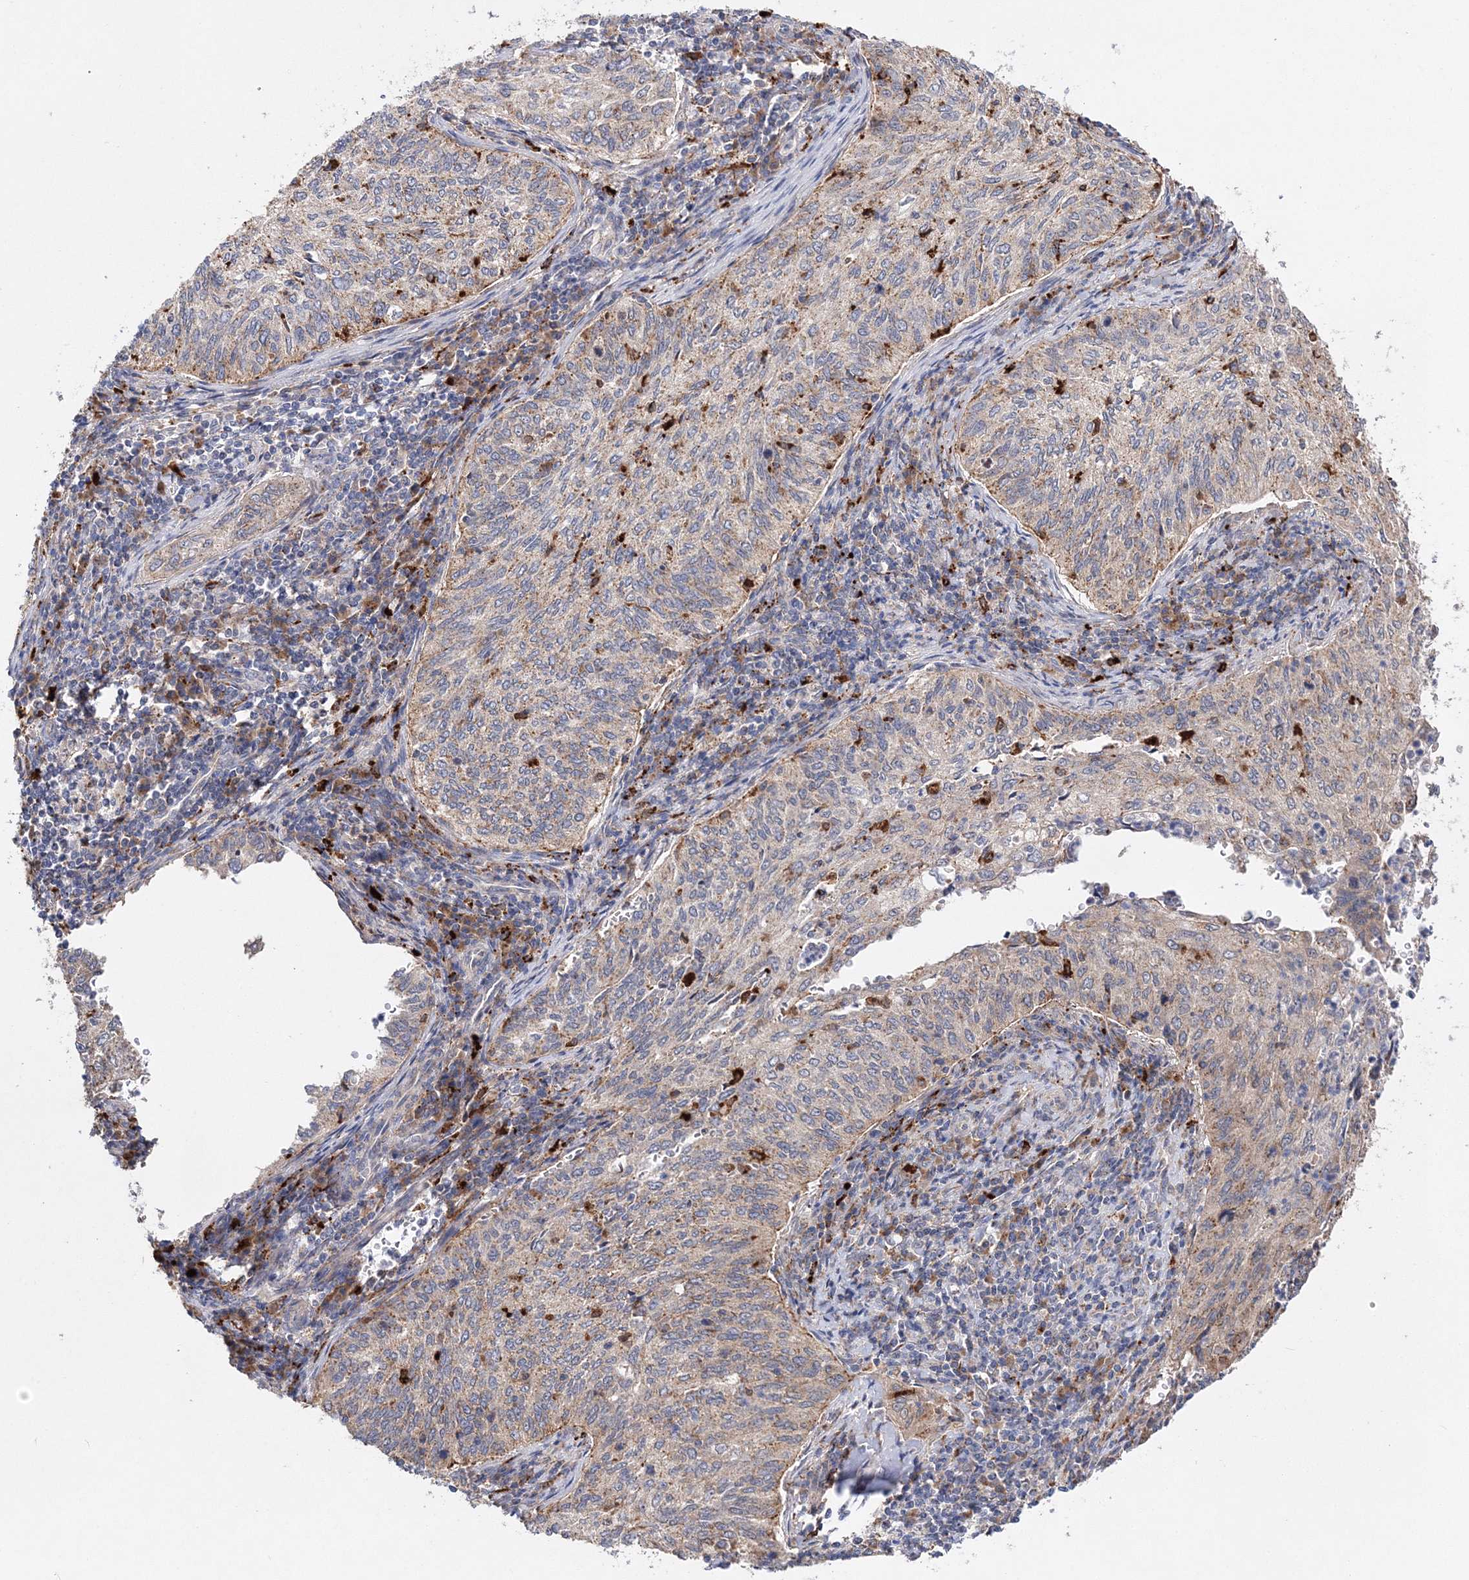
{"staining": {"intensity": "weak", "quantity": "25%-75%", "location": "cytoplasmic/membranous"}, "tissue": "cervical cancer", "cell_type": "Tumor cells", "image_type": "cancer", "snomed": [{"axis": "morphology", "description": "Squamous cell carcinoma, NOS"}, {"axis": "topography", "description": "Cervix"}], "caption": "Cervical cancer (squamous cell carcinoma) stained with a brown dye demonstrates weak cytoplasmic/membranous positive expression in approximately 25%-75% of tumor cells.", "gene": "C3orf38", "patient": {"sex": "female", "age": 30}}